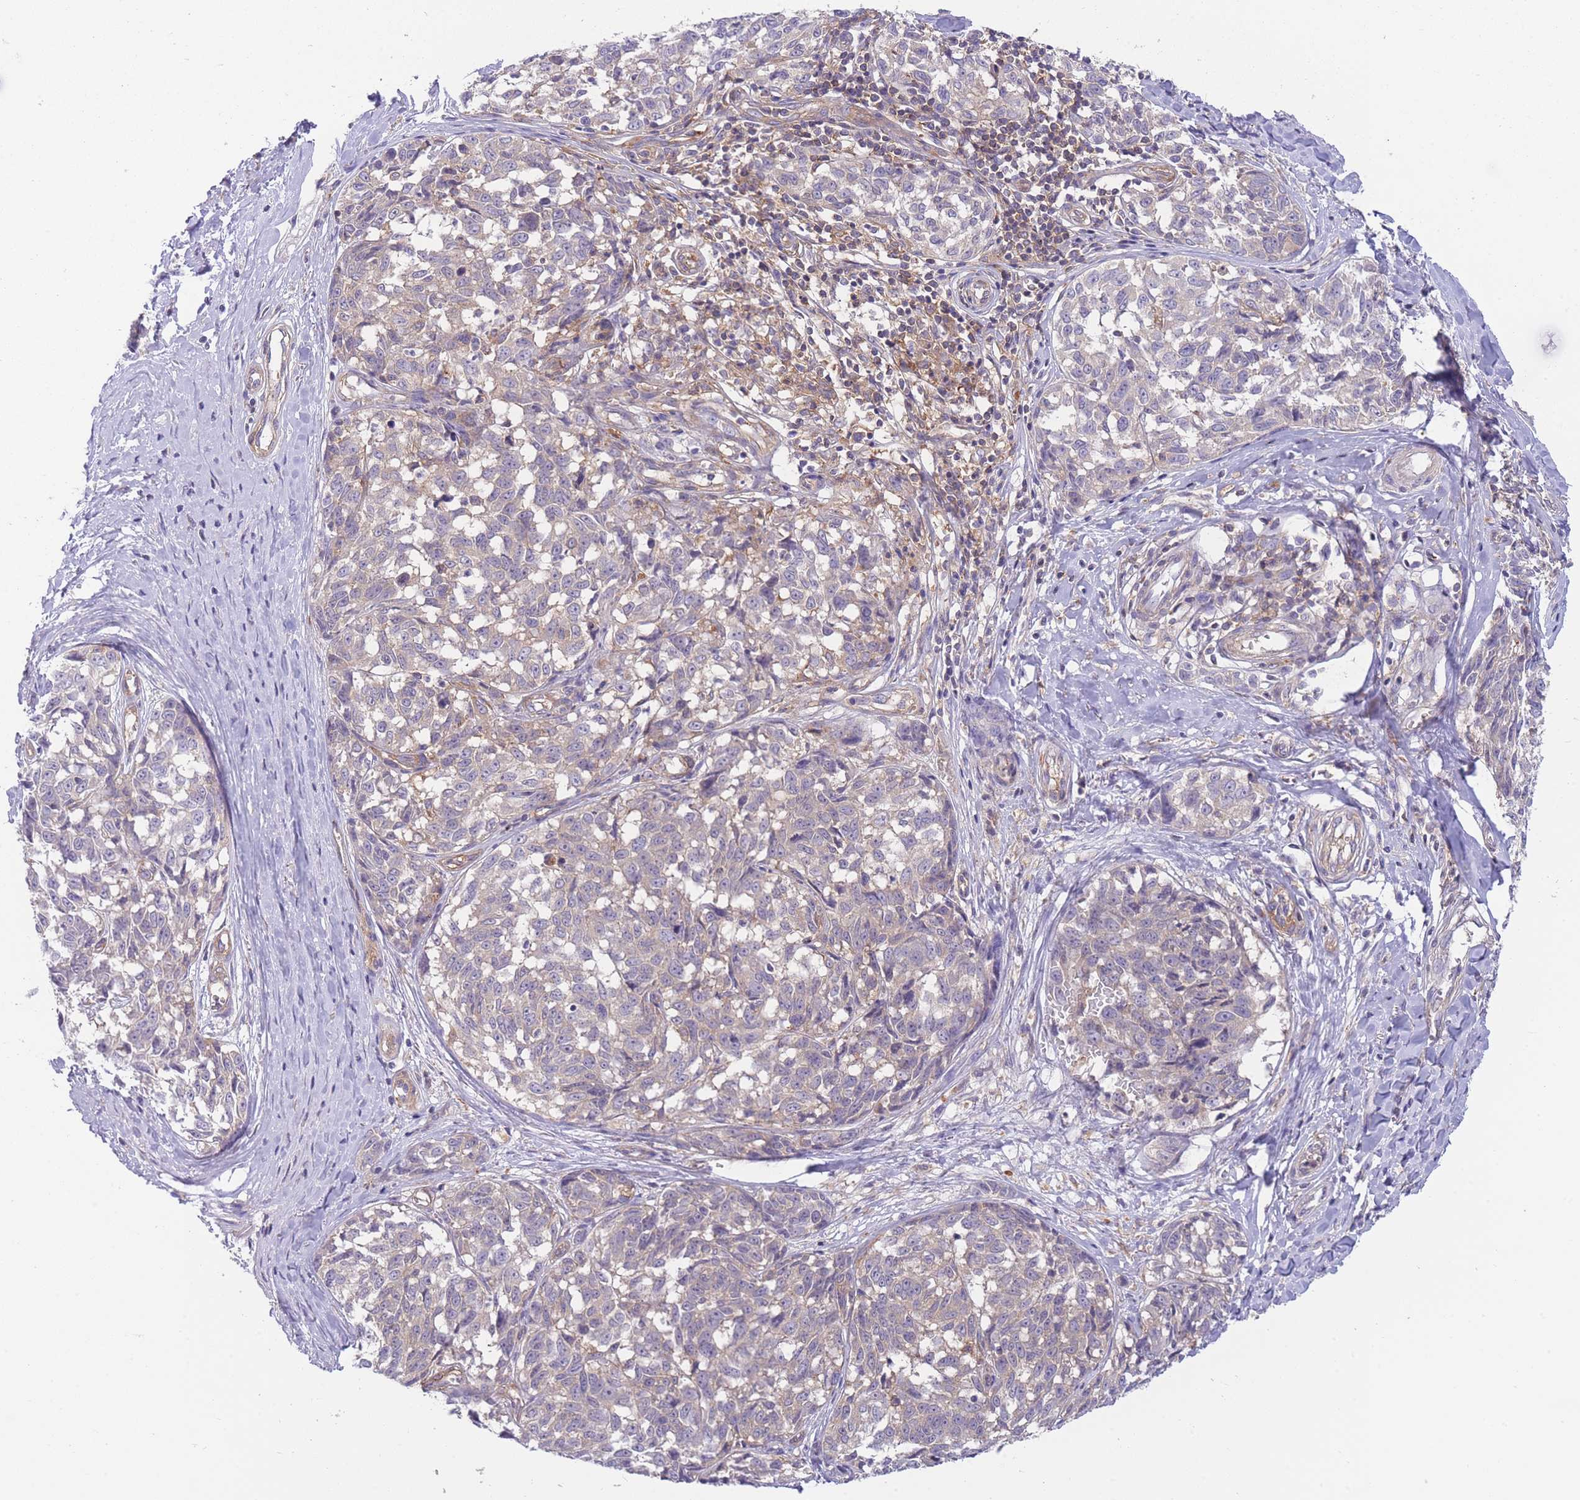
{"staining": {"intensity": "negative", "quantity": "none", "location": "none"}, "tissue": "melanoma", "cell_type": "Tumor cells", "image_type": "cancer", "snomed": [{"axis": "morphology", "description": "Normal tissue, NOS"}, {"axis": "morphology", "description": "Malignant melanoma, NOS"}, {"axis": "topography", "description": "Skin"}], "caption": "The histopathology image reveals no staining of tumor cells in melanoma.", "gene": "PRKAR1A", "patient": {"sex": "female", "age": 64}}